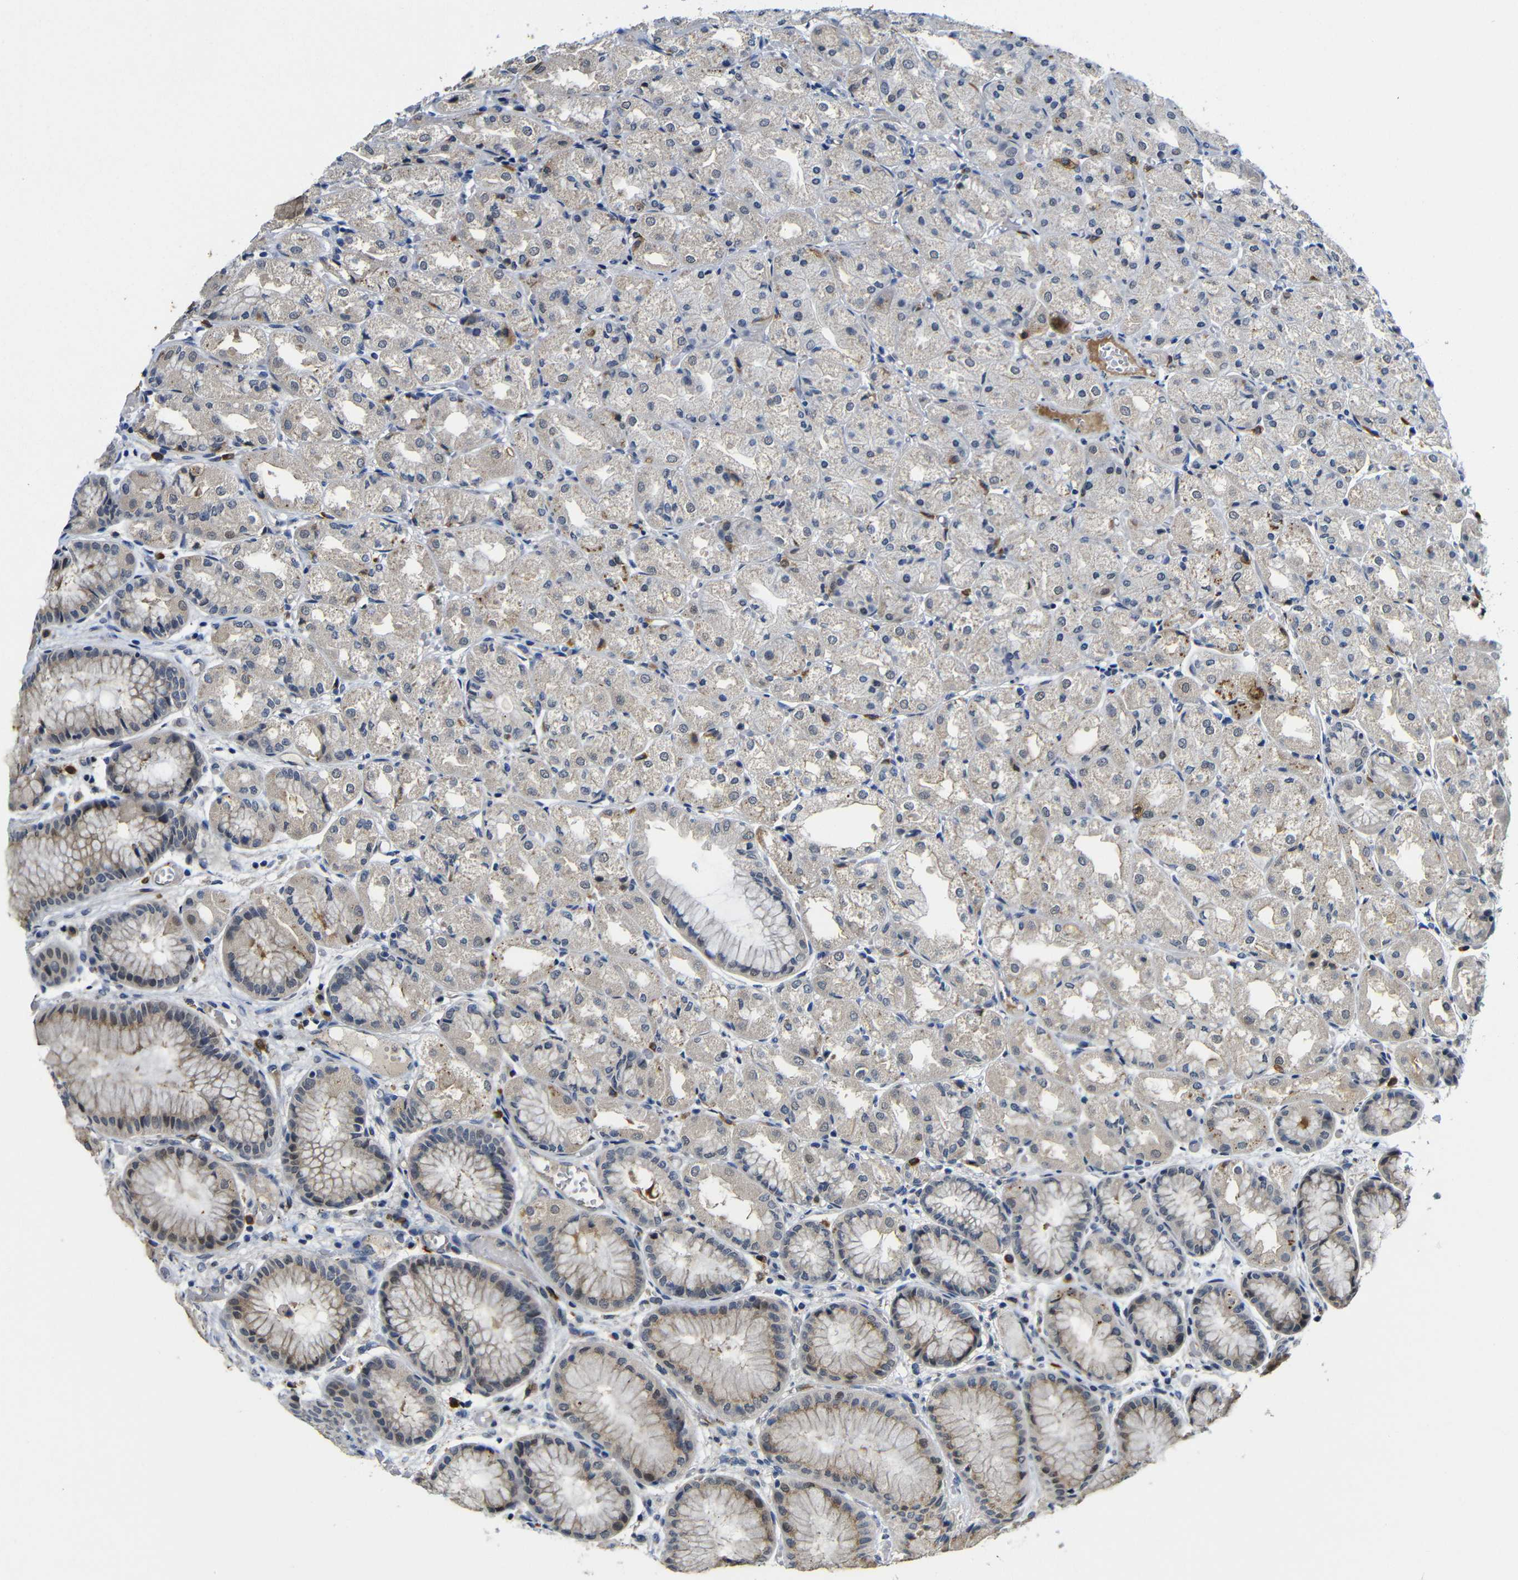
{"staining": {"intensity": "weak", "quantity": "<25%", "location": "cytoplasmic/membranous"}, "tissue": "stomach", "cell_type": "Glandular cells", "image_type": "normal", "snomed": [{"axis": "morphology", "description": "Normal tissue, NOS"}, {"axis": "topography", "description": "Stomach, upper"}], "caption": "IHC histopathology image of normal stomach stained for a protein (brown), which reveals no positivity in glandular cells.", "gene": "FURIN", "patient": {"sex": "male", "age": 72}}